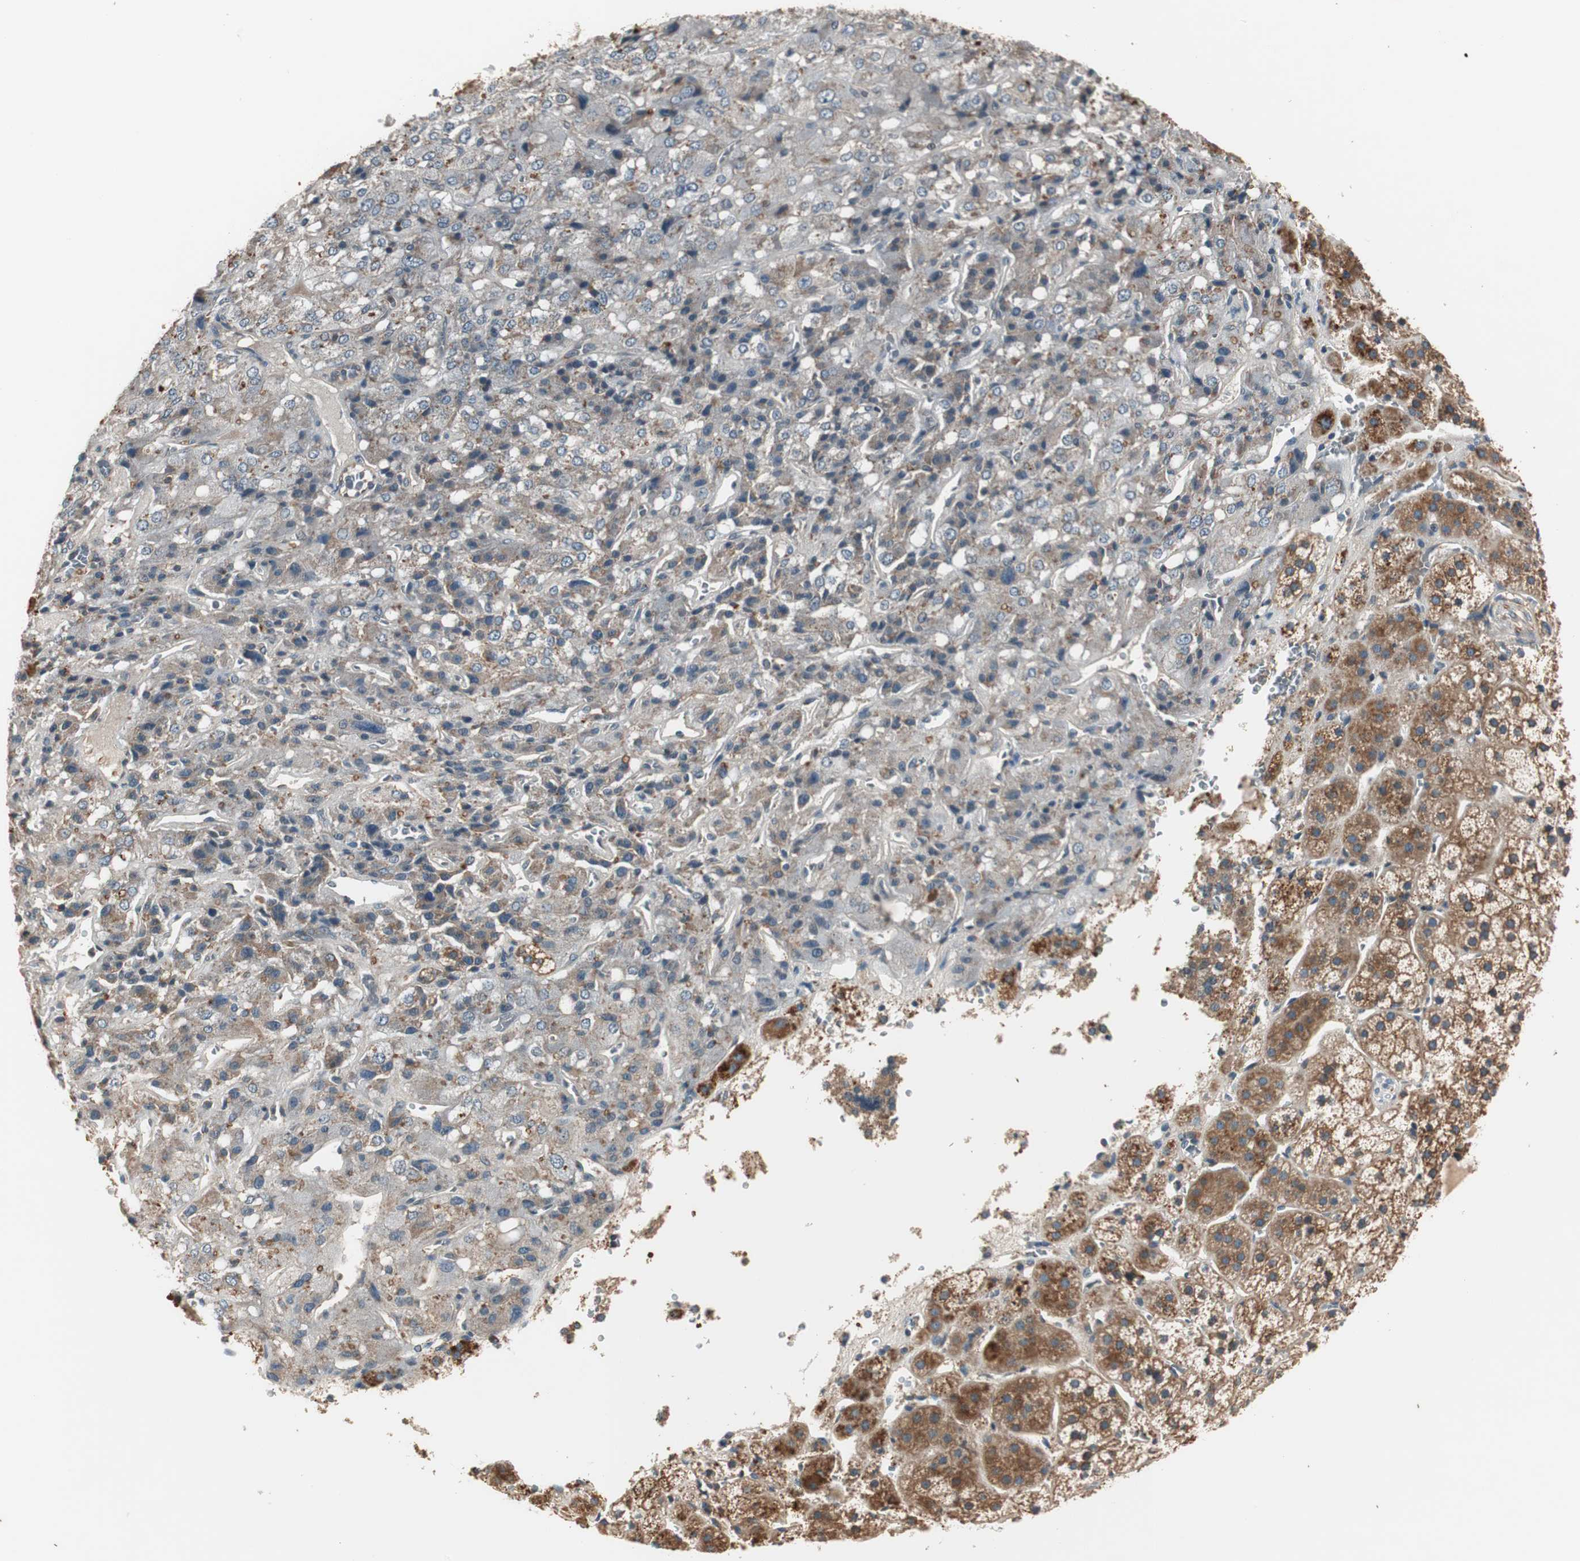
{"staining": {"intensity": "moderate", "quantity": "25%-75%", "location": "cytoplasmic/membranous"}, "tissue": "adrenal gland", "cell_type": "Glandular cells", "image_type": "normal", "snomed": [{"axis": "morphology", "description": "Normal tissue, NOS"}, {"axis": "topography", "description": "Adrenal gland"}], "caption": "Normal adrenal gland exhibits moderate cytoplasmic/membranous positivity in about 25%-75% of glandular cells.", "gene": "HPN", "patient": {"sex": "female", "age": 44}}